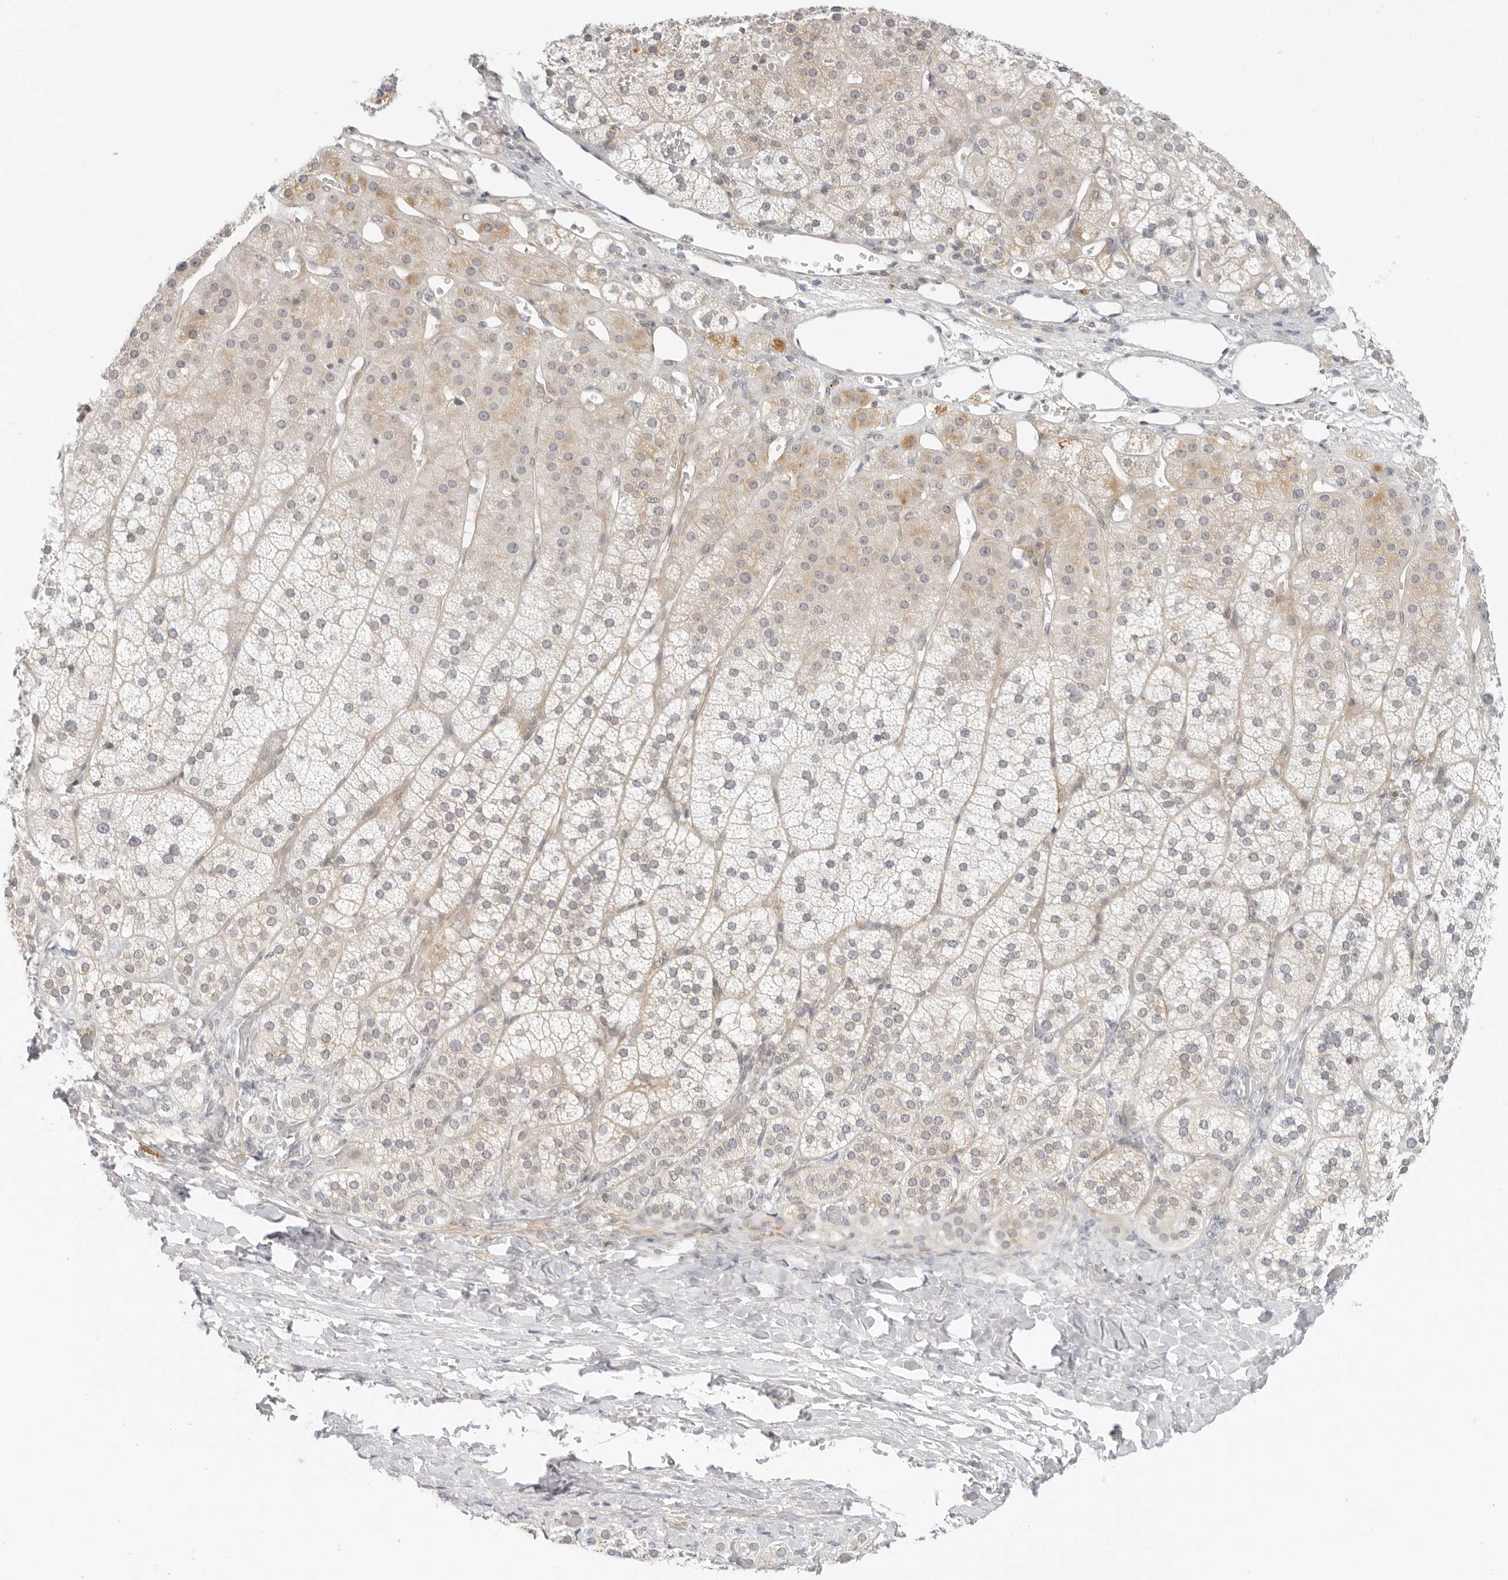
{"staining": {"intensity": "moderate", "quantity": "25%-75%", "location": "cytoplasmic/membranous"}, "tissue": "adrenal gland", "cell_type": "Glandular cells", "image_type": "normal", "snomed": [{"axis": "morphology", "description": "Normal tissue, NOS"}, {"axis": "topography", "description": "Adrenal gland"}], "caption": "Human adrenal gland stained for a protein (brown) demonstrates moderate cytoplasmic/membranous positive expression in approximately 25%-75% of glandular cells.", "gene": "OSCP1", "patient": {"sex": "female", "age": 44}}